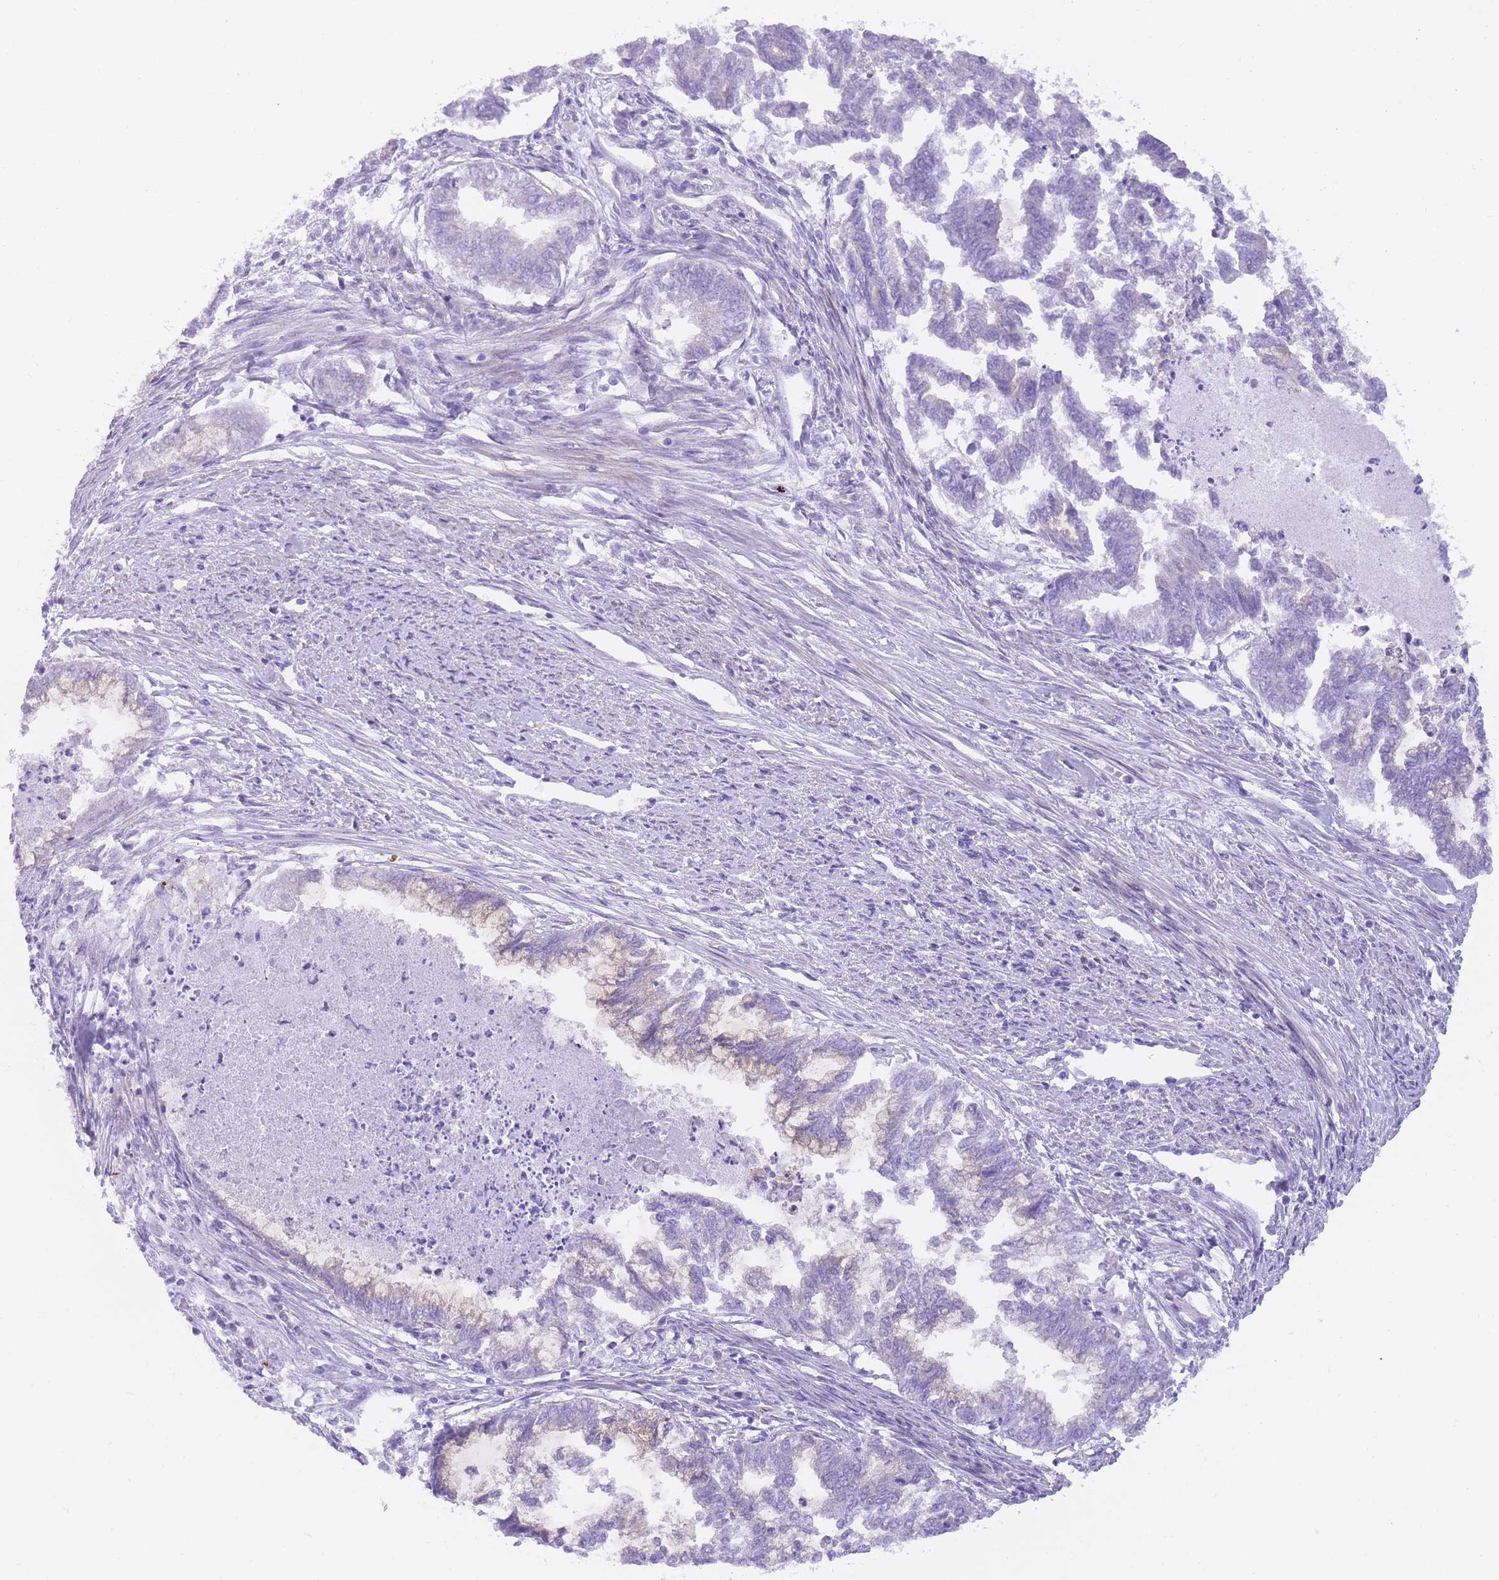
{"staining": {"intensity": "weak", "quantity": "<25%", "location": "cytoplasmic/membranous"}, "tissue": "endometrial cancer", "cell_type": "Tumor cells", "image_type": "cancer", "snomed": [{"axis": "morphology", "description": "Adenocarcinoma, NOS"}, {"axis": "topography", "description": "Endometrium"}], "caption": "Tumor cells are negative for protein expression in human endometrial adenocarcinoma. (Stains: DAB (3,3'-diaminobenzidine) immunohistochemistry (IHC) with hematoxylin counter stain, Microscopy: brightfield microscopy at high magnification).", "gene": "QTRT1", "patient": {"sex": "female", "age": 79}}